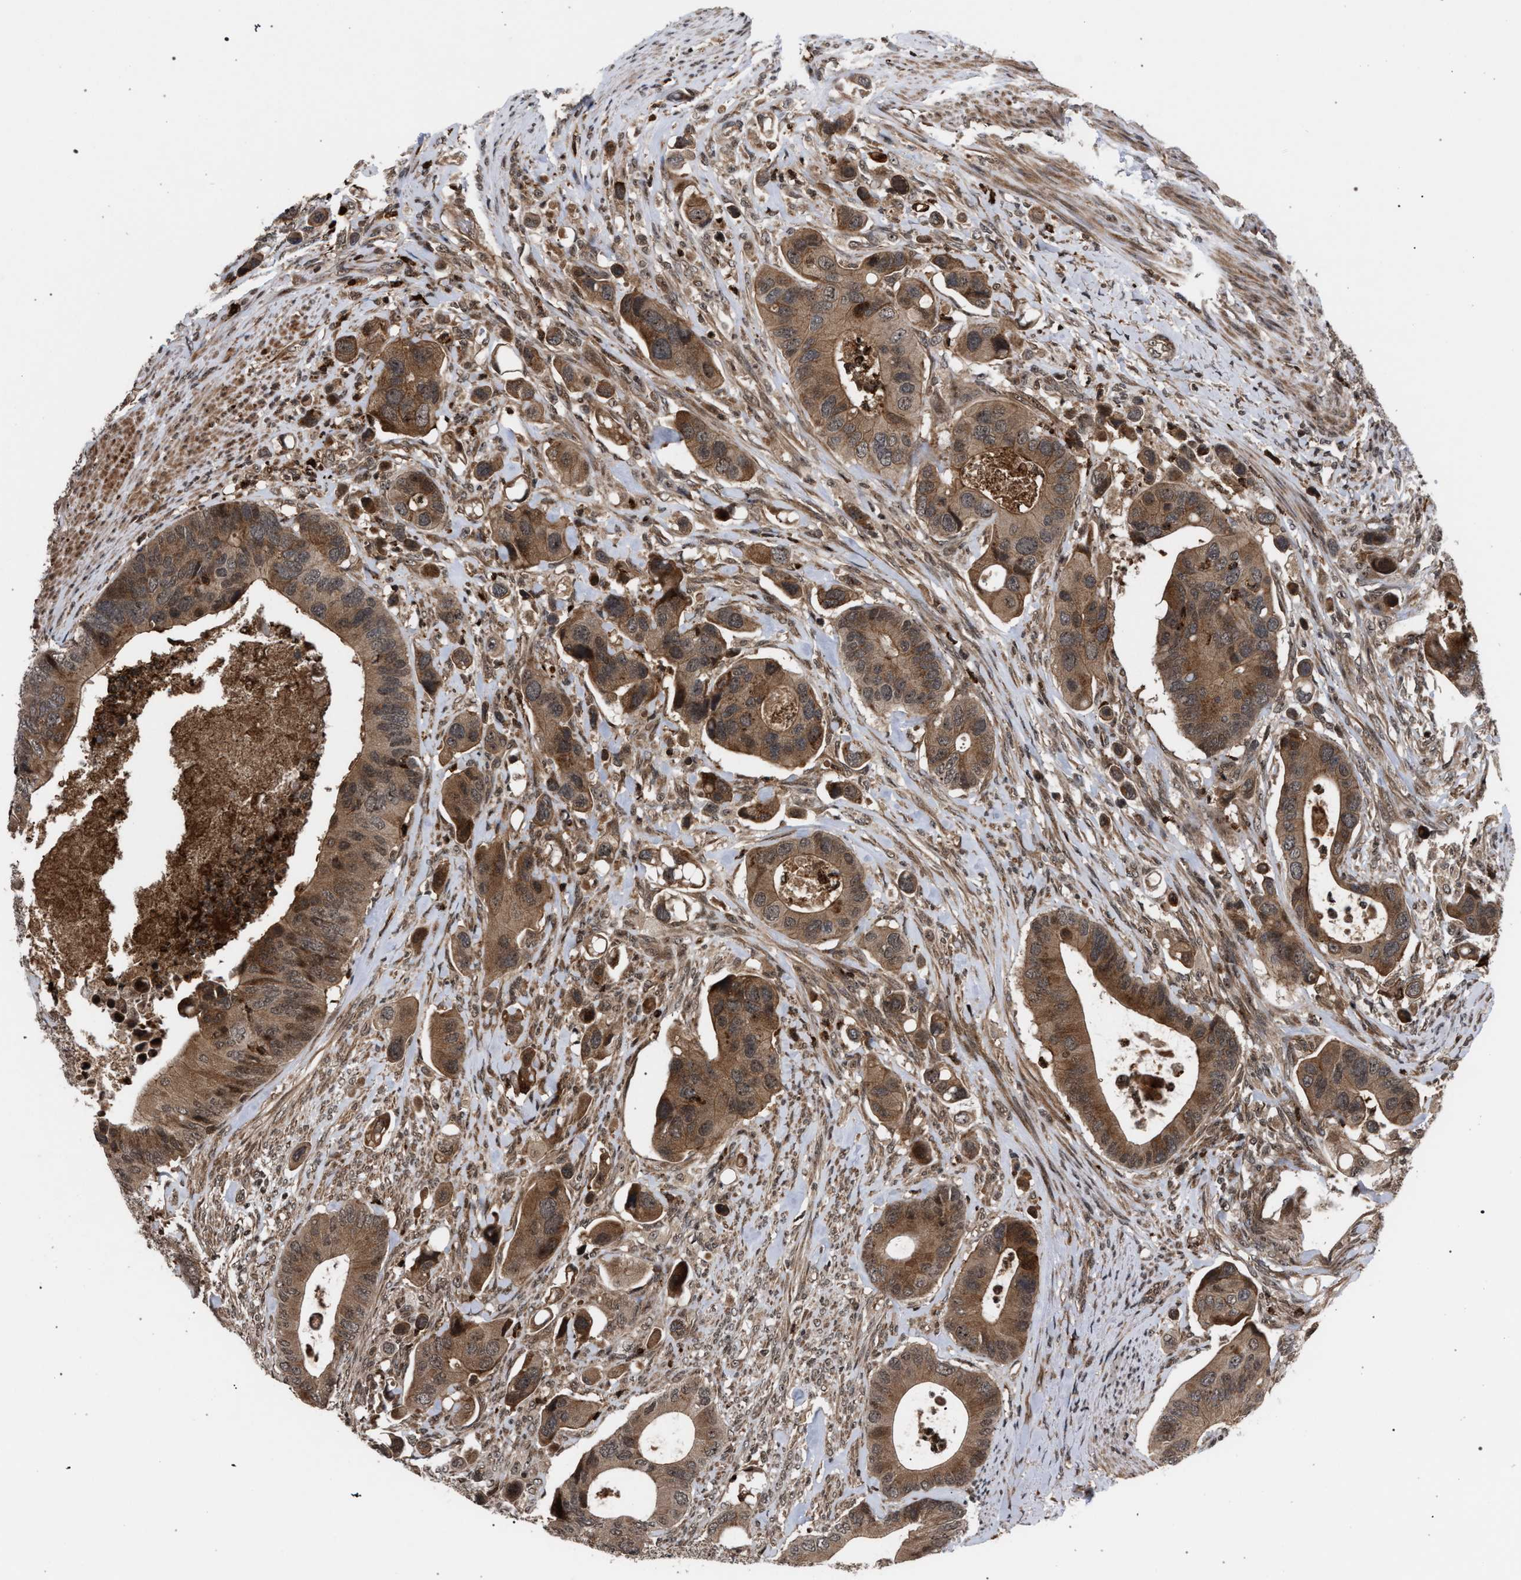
{"staining": {"intensity": "moderate", "quantity": ">75%", "location": "cytoplasmic/membranous"}, "tissue": "colorectal cancer", "cell_type": "Tumor cells", "image_type": "cancer", "snomed": [{"axis": "morphology", "description": "Adenocarcinoma, NOS"}, {"axis": "topography", "description": "Rectum"}], "caption": "Human adenocarcinoma (colorectal) stained for a protein (brown) exhibits moderate cytoplasmic/membranous positive positivity in about >75% of tumor cells.", "gene": "IRAK4", "patient": {"sex": "female", "age": 57}}